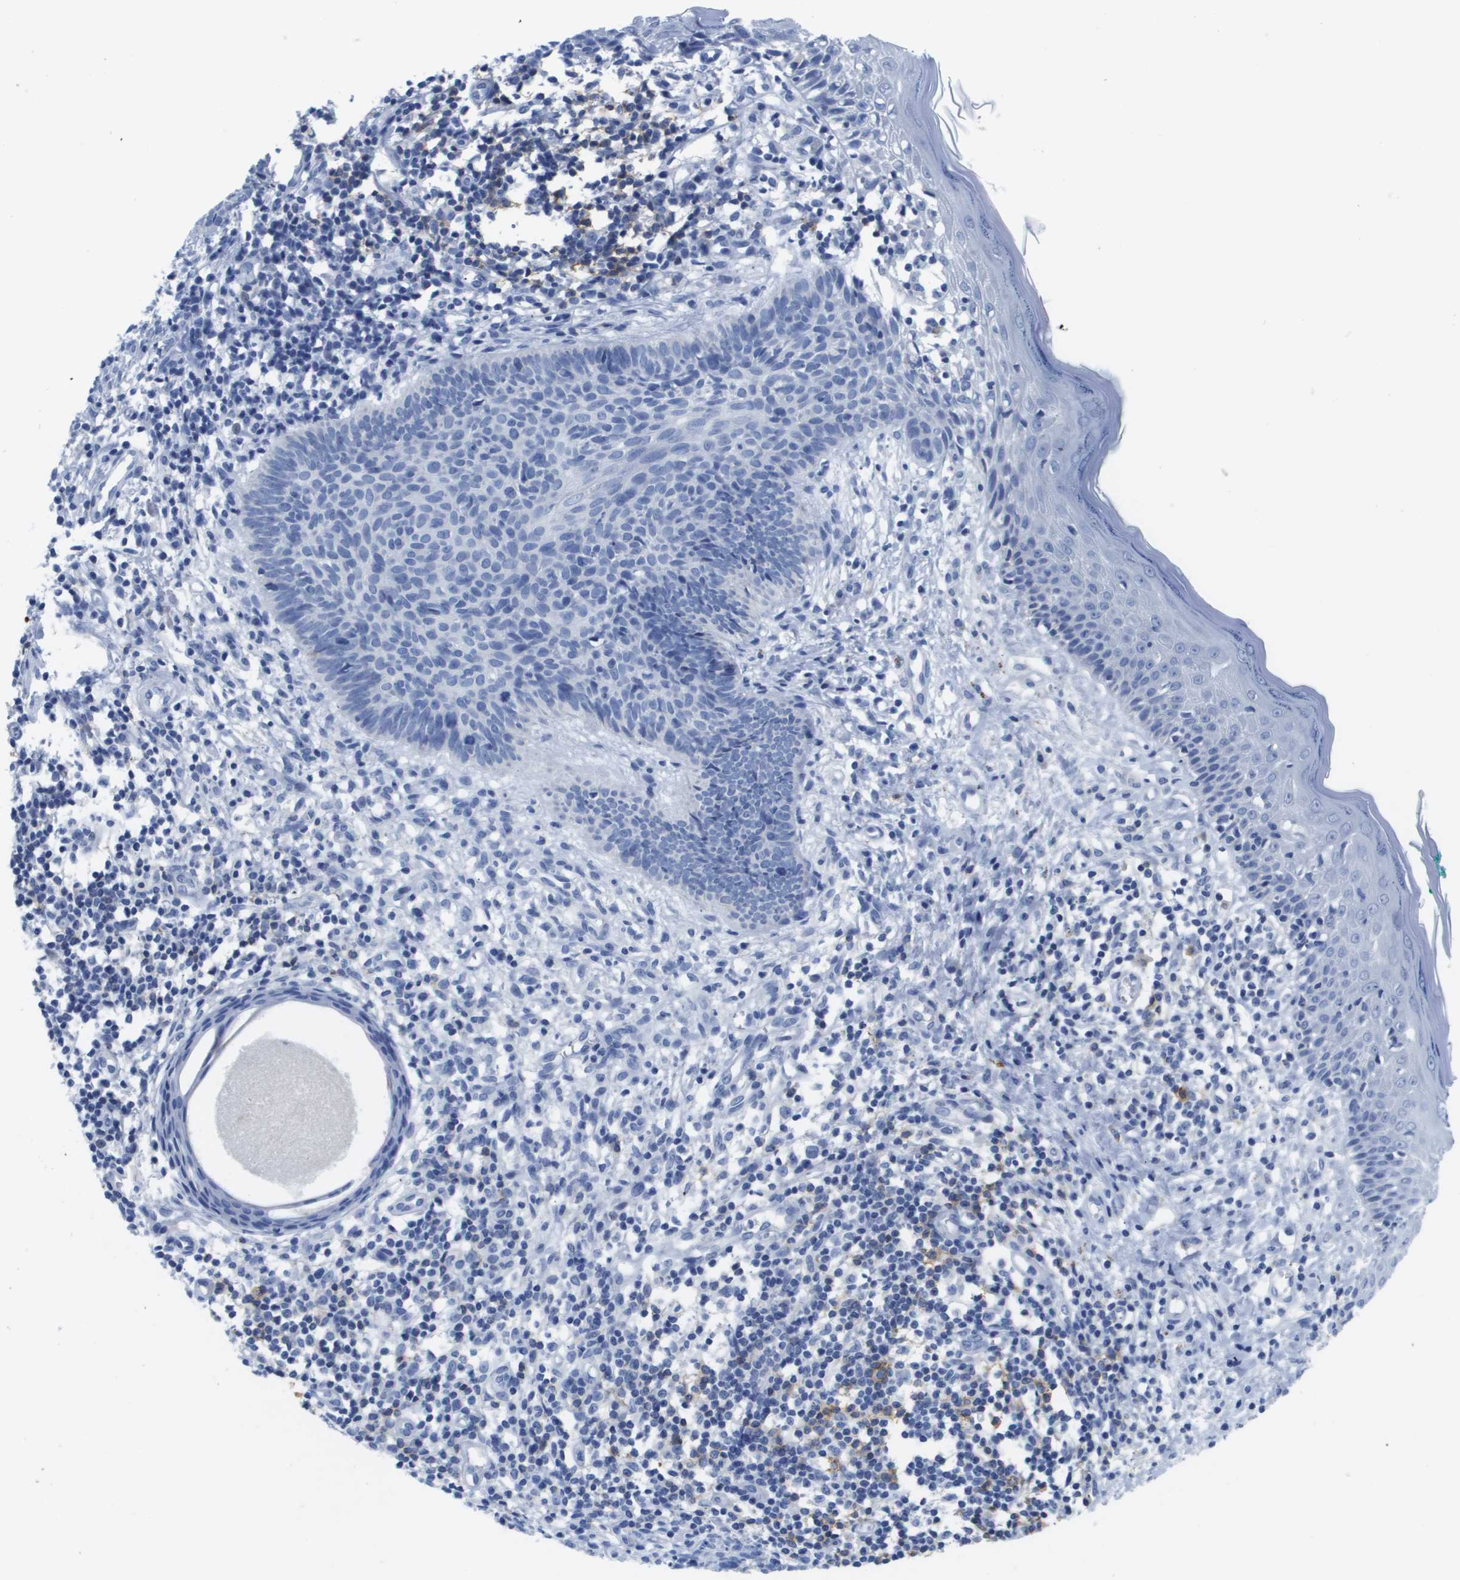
{"staining": {"intensity": "negative", "quantity": "none", "location": "none"}, "tissue": "skin cancer", "cell_type": "Tumor cells", "image_type": "cancer", "snomed": [{"axis": "morphology", "description": "Basal cell carcinoma"}, {"axis": "topography", "description": "Skin"}], "caption": "The image displays no significant expression in tumor cells of skin cancer.", "gene": "MS4A1", "patient": {"sex": "male", "age": 60}}